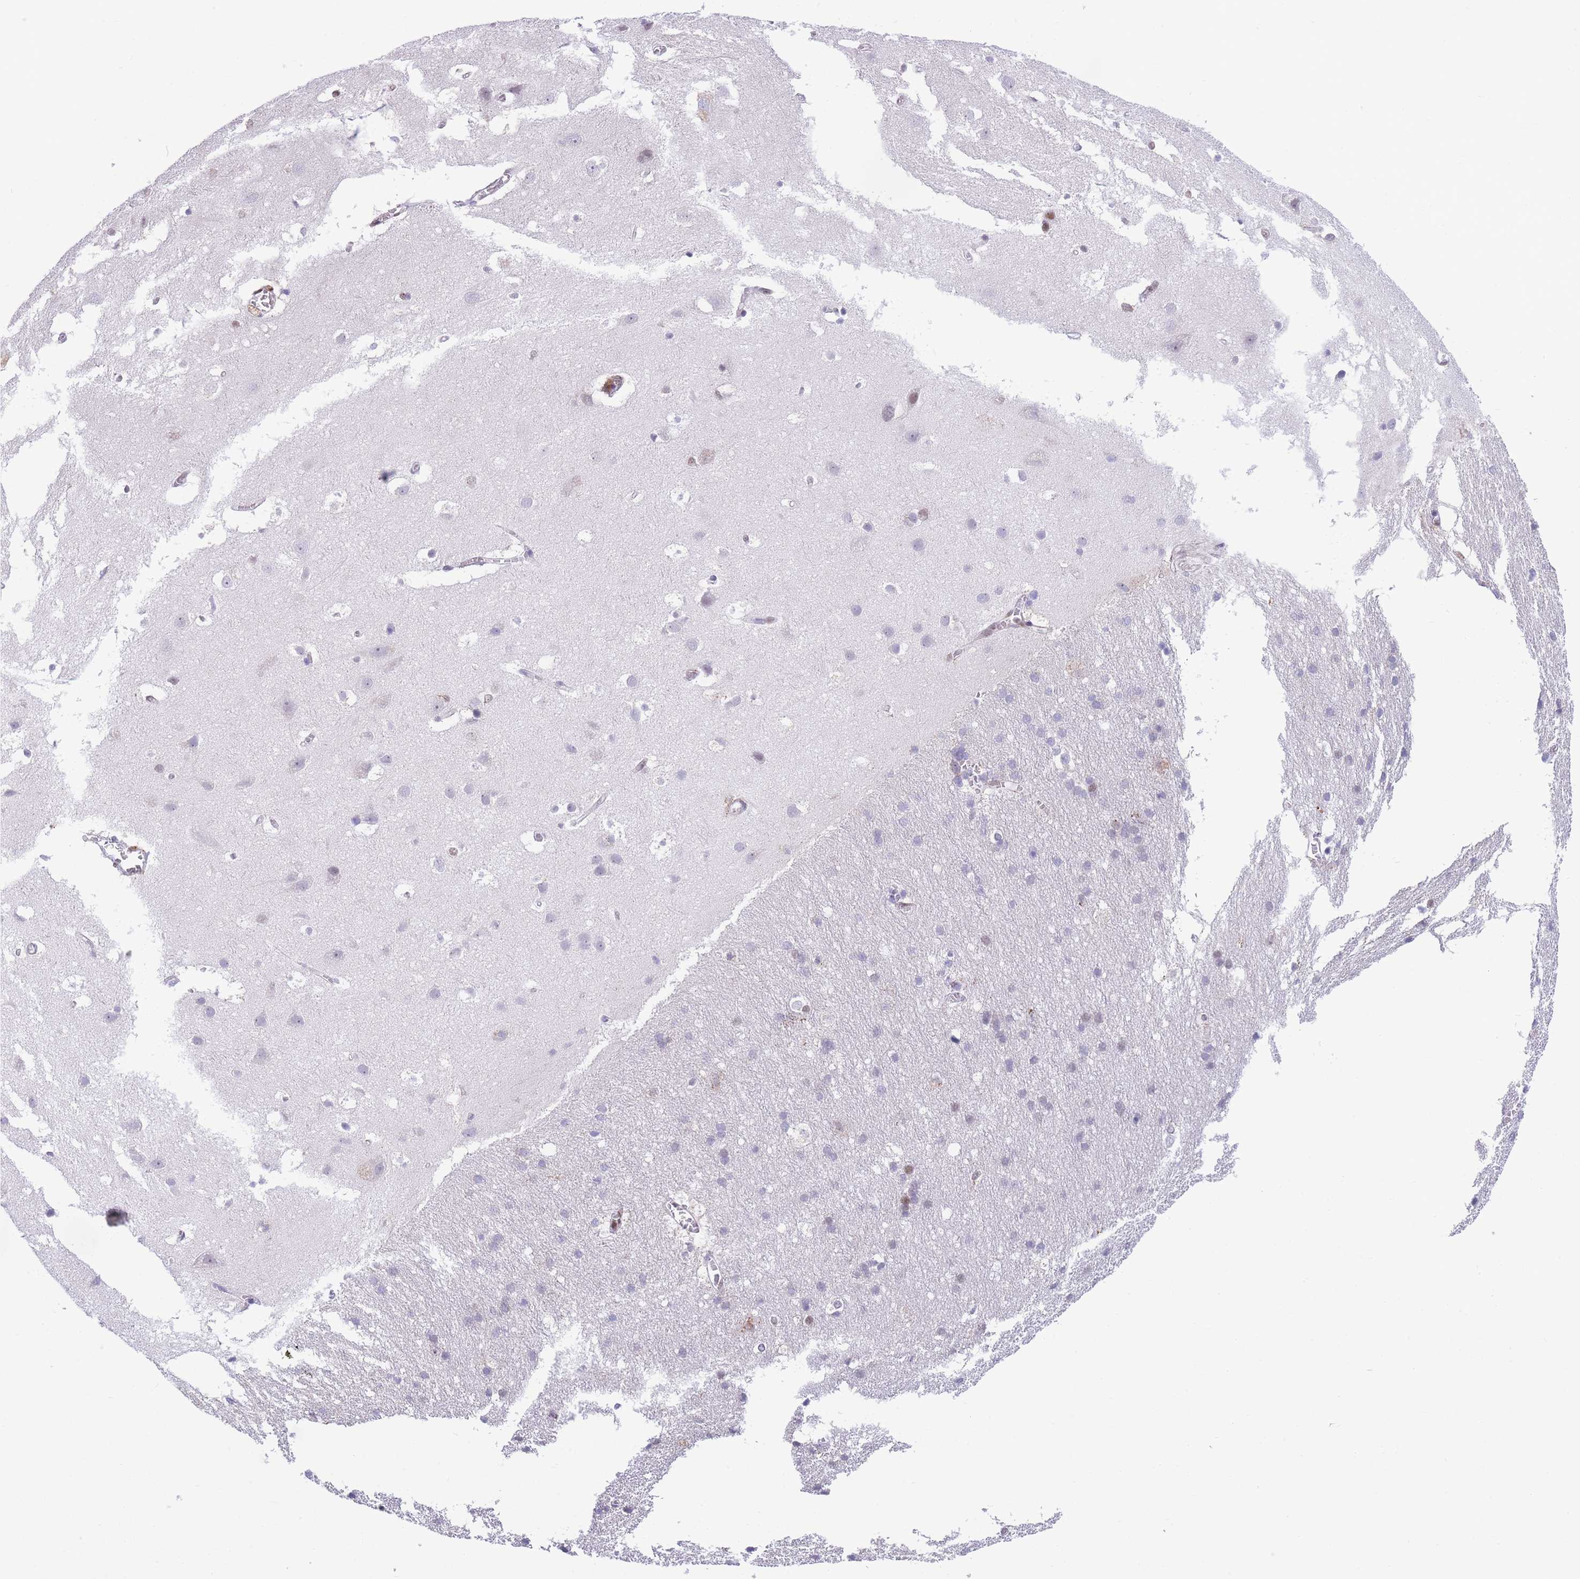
{"staining": {"intensity": "negative", "quantity": "none", "location": "none"}, "tissue": "cerebral cortex", "cell_type": "Endothelial cells", "image_type": "normal", "snomed": [{"axis": "morphology", "description": "Normal tissue, NOS"}, {"axis": "topography", "description": "Cerebral cortex"}], "caption": "DAB immunohistochemical staining of normal cerebral cortex demonstrates no significant staining in endothelial cells.", "gene": "DNAJC3", "patient": {"sex": "male", "age": 54}}